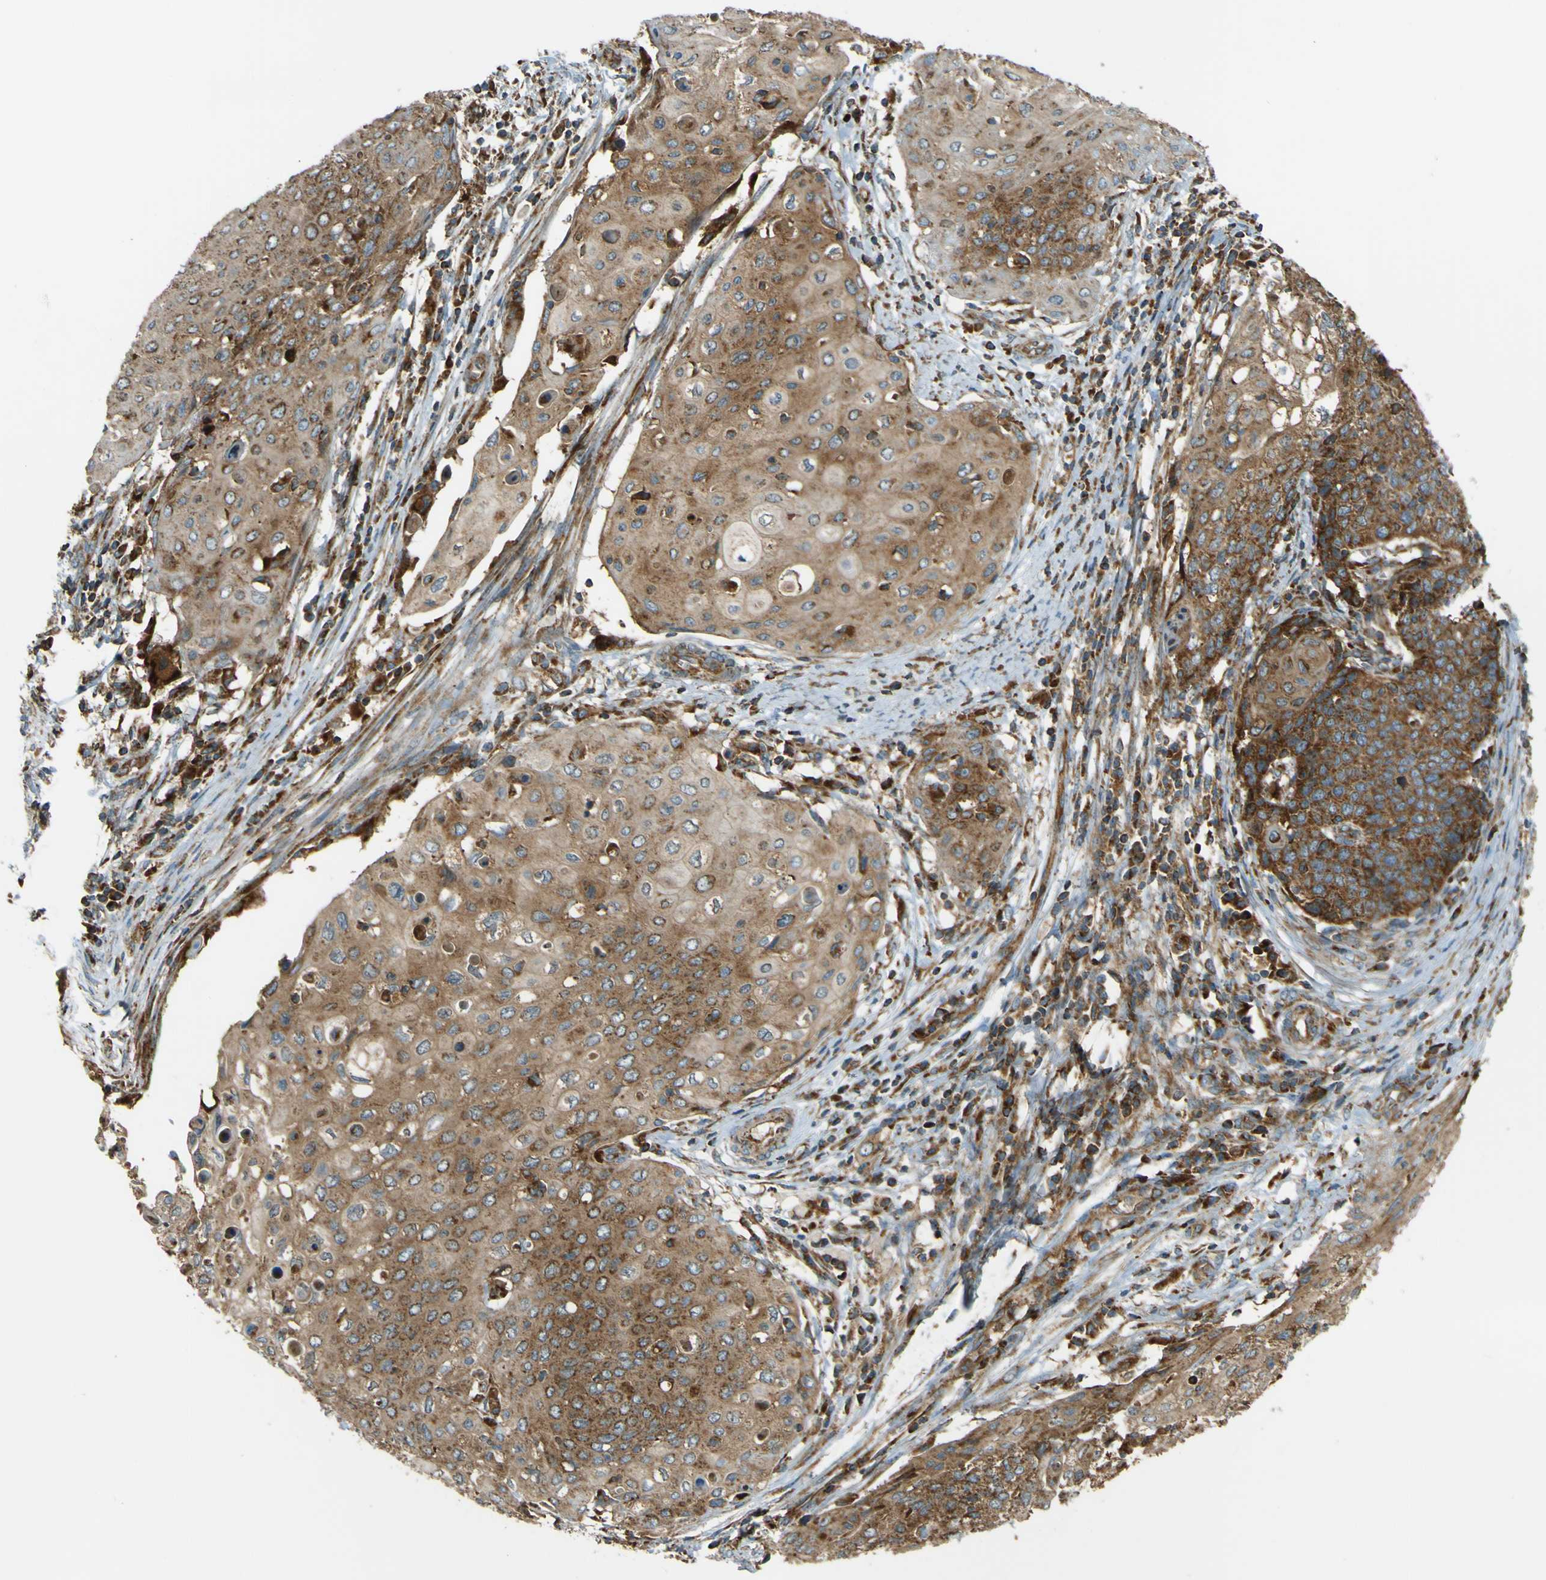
{"staining": {"intensity": "strong", "quantity": ">75%", "location": "cytoplasmic/membranous"}, "tissue": "cervical cancer", "cell_type": "Tumor cells", "image_type": "cancer", "snomed": [{"axis": "morphology", "description": "Squamous cell carcinoma, NOS"}, {"axis": "topography", "description": "Cervix"}], "caption": "Immunohistochemistry (DAB) staining of cervical squamous cell carcinoma shows strong cytoplasmic/membranous protein positivity in about >75% of tumor cells. (DAB = brown stain, brightfield microscopy at high magnification).", "gene": "DNAJC5", "patient": {"sex": "female", "age": 39}}